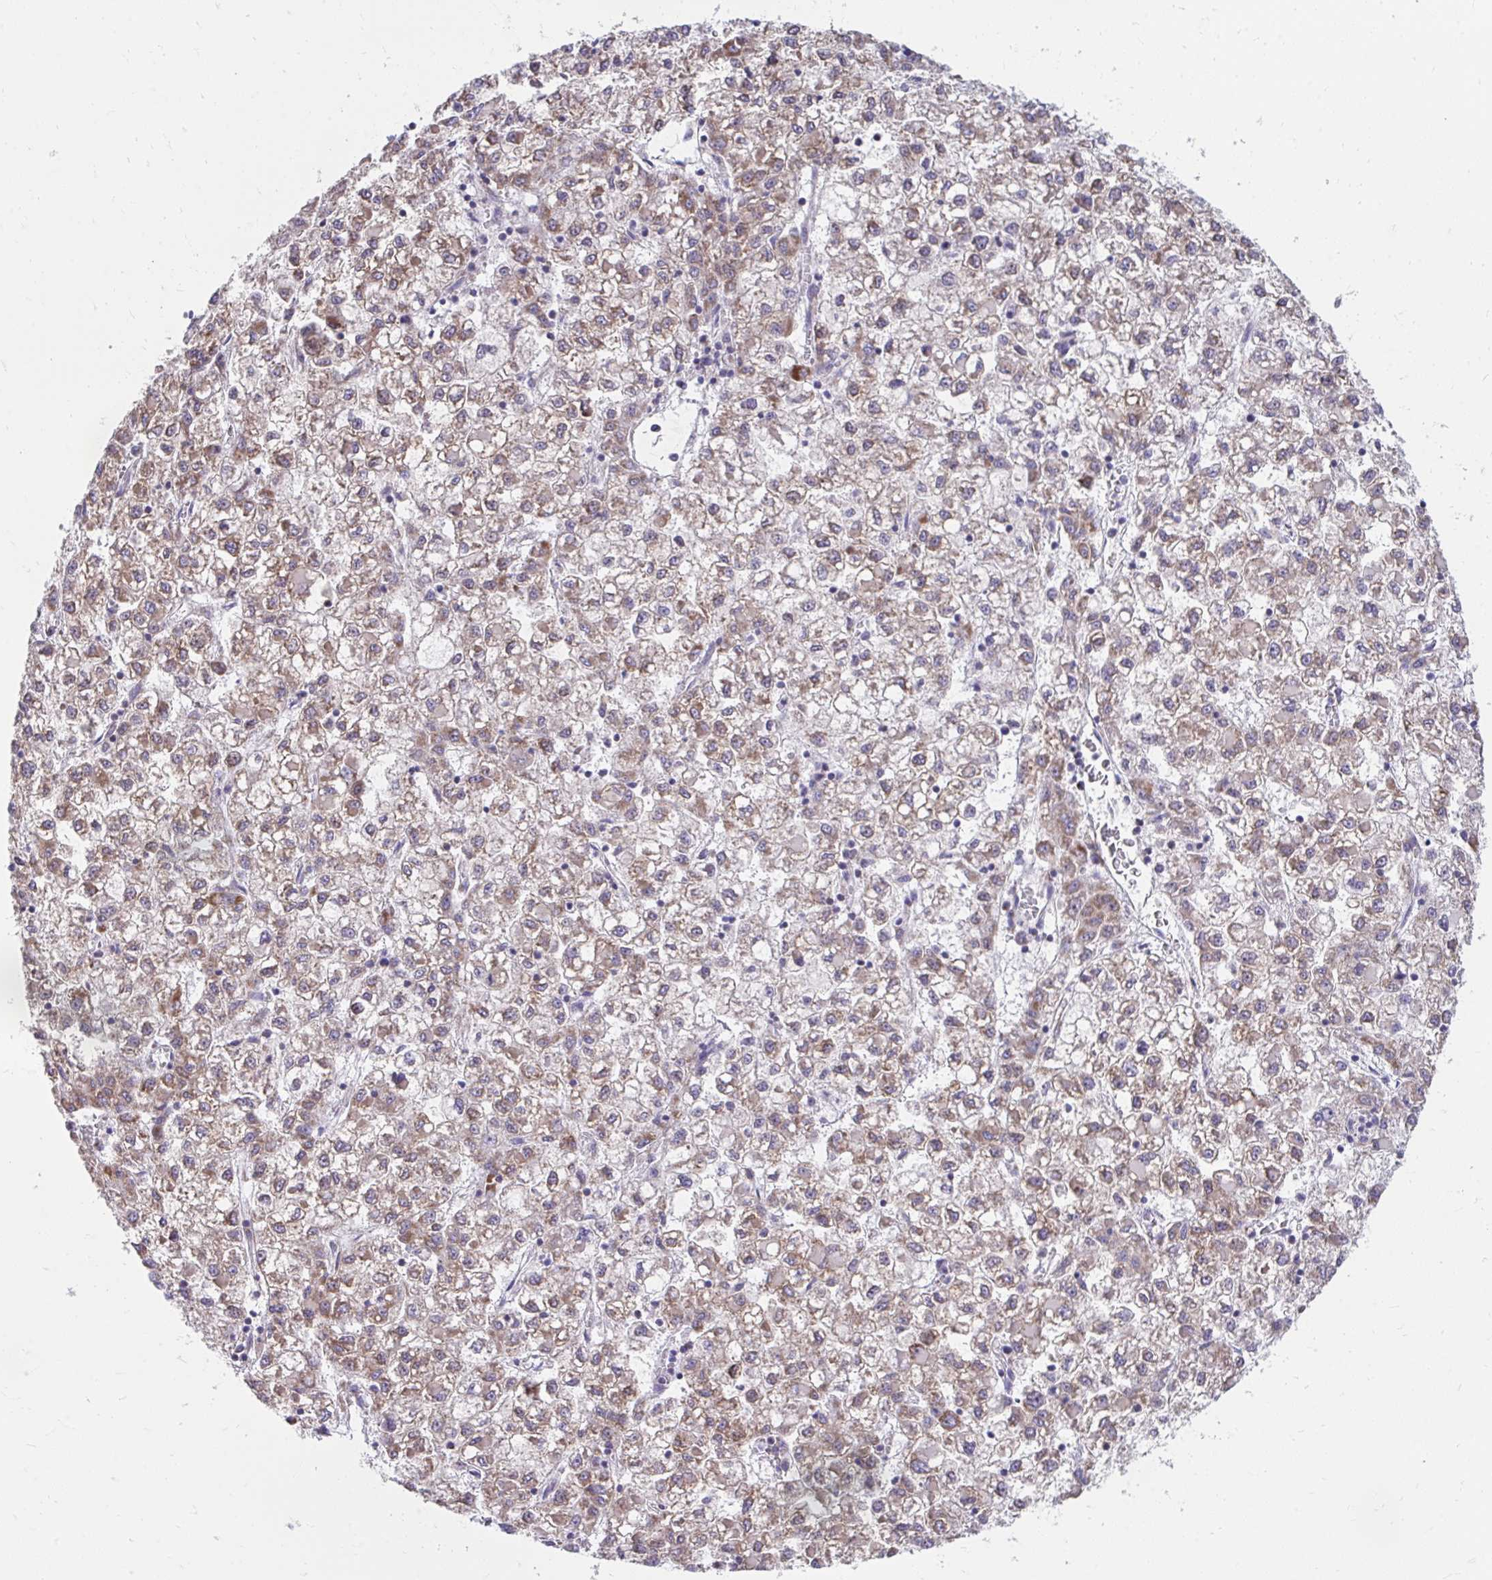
{"staining": {"intensity": "weak", "quantity": ">75%", "location": "cytoplasmic/membranous"}, "tissue": "liver cancer", "cell_type": "Tumor cells", "image_type": "cancer", "snomed": [{"axis": "morphology", "description": "Carcinoma, Hepatocellular, NOS"}, {"axis": "topography", "description": "Liver"}], "caption": "Liver cancer tissue exhibits weak cytoplasmic/membranous staining in approximately >75% of tumor cells, visualized by immunohistochemistry. The staining was performed using DAB to visualize the protein expression in brown, while the nuclei were stained in blue with hematoxylin (Magnification: 20x).", "gene": "LINGO4", "patient": {"sex": "male", "age": 40}}